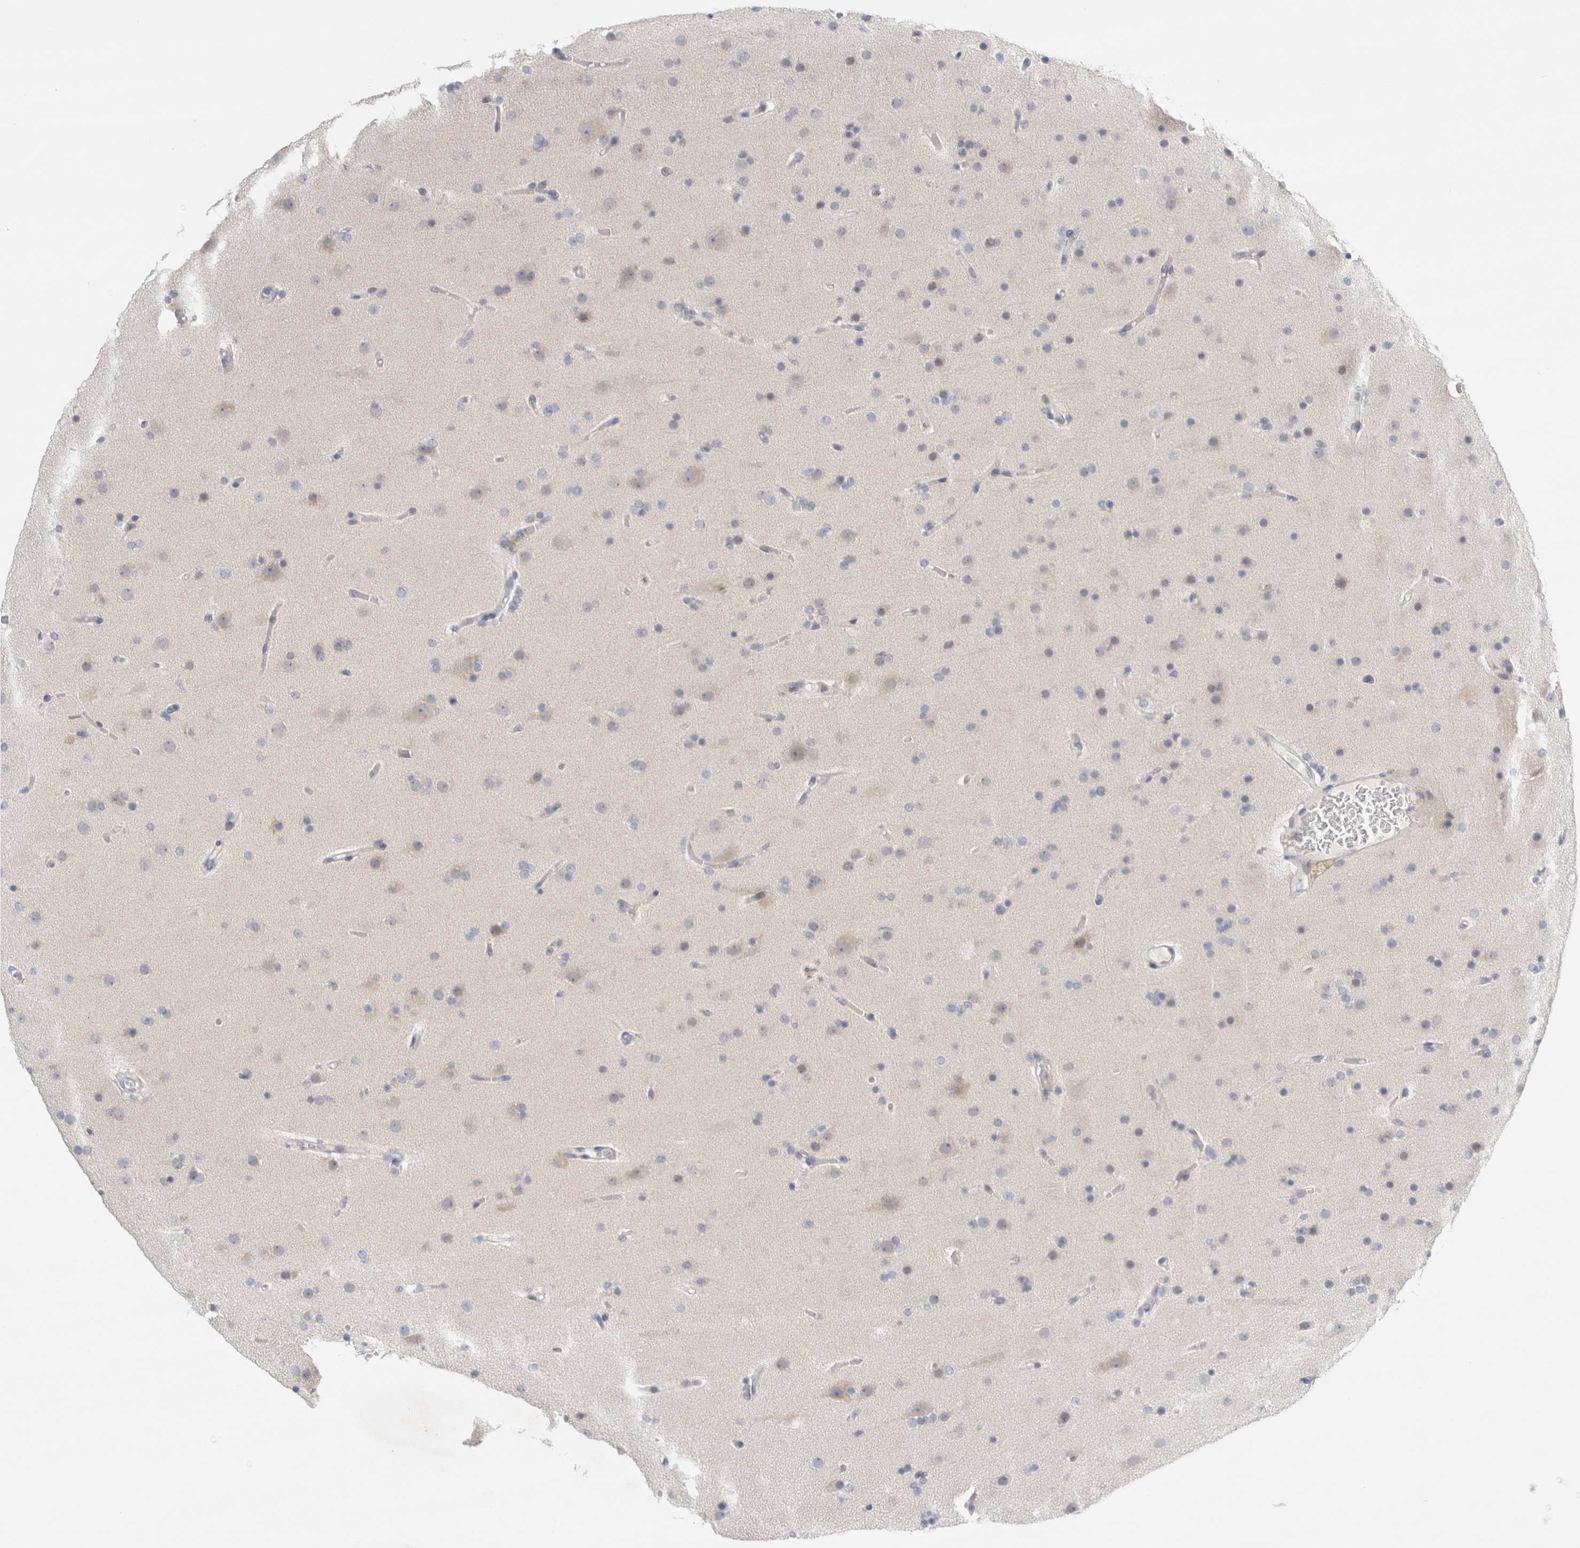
{"staining": {"intensity": "weak", "quantity": "<25%", "location": "cytoplasmic/membranous"}, "tissue": "glioma", "cell_type": "Tumor cells", "image_type": "cancer", "snomed": [{"axis": "morphology", "description": "Glioma, malignant, High grade"}, {"axis": "topography", "description": "Cerebral cortex"}], "caption": "High power microscopy micrograph of an IHC histopathology image of malignant glioma (high-grade), revealing no significant expression in tumor cells.", "gene": "SLC22A12", "patient": {"sex": "female", "age": 36}}